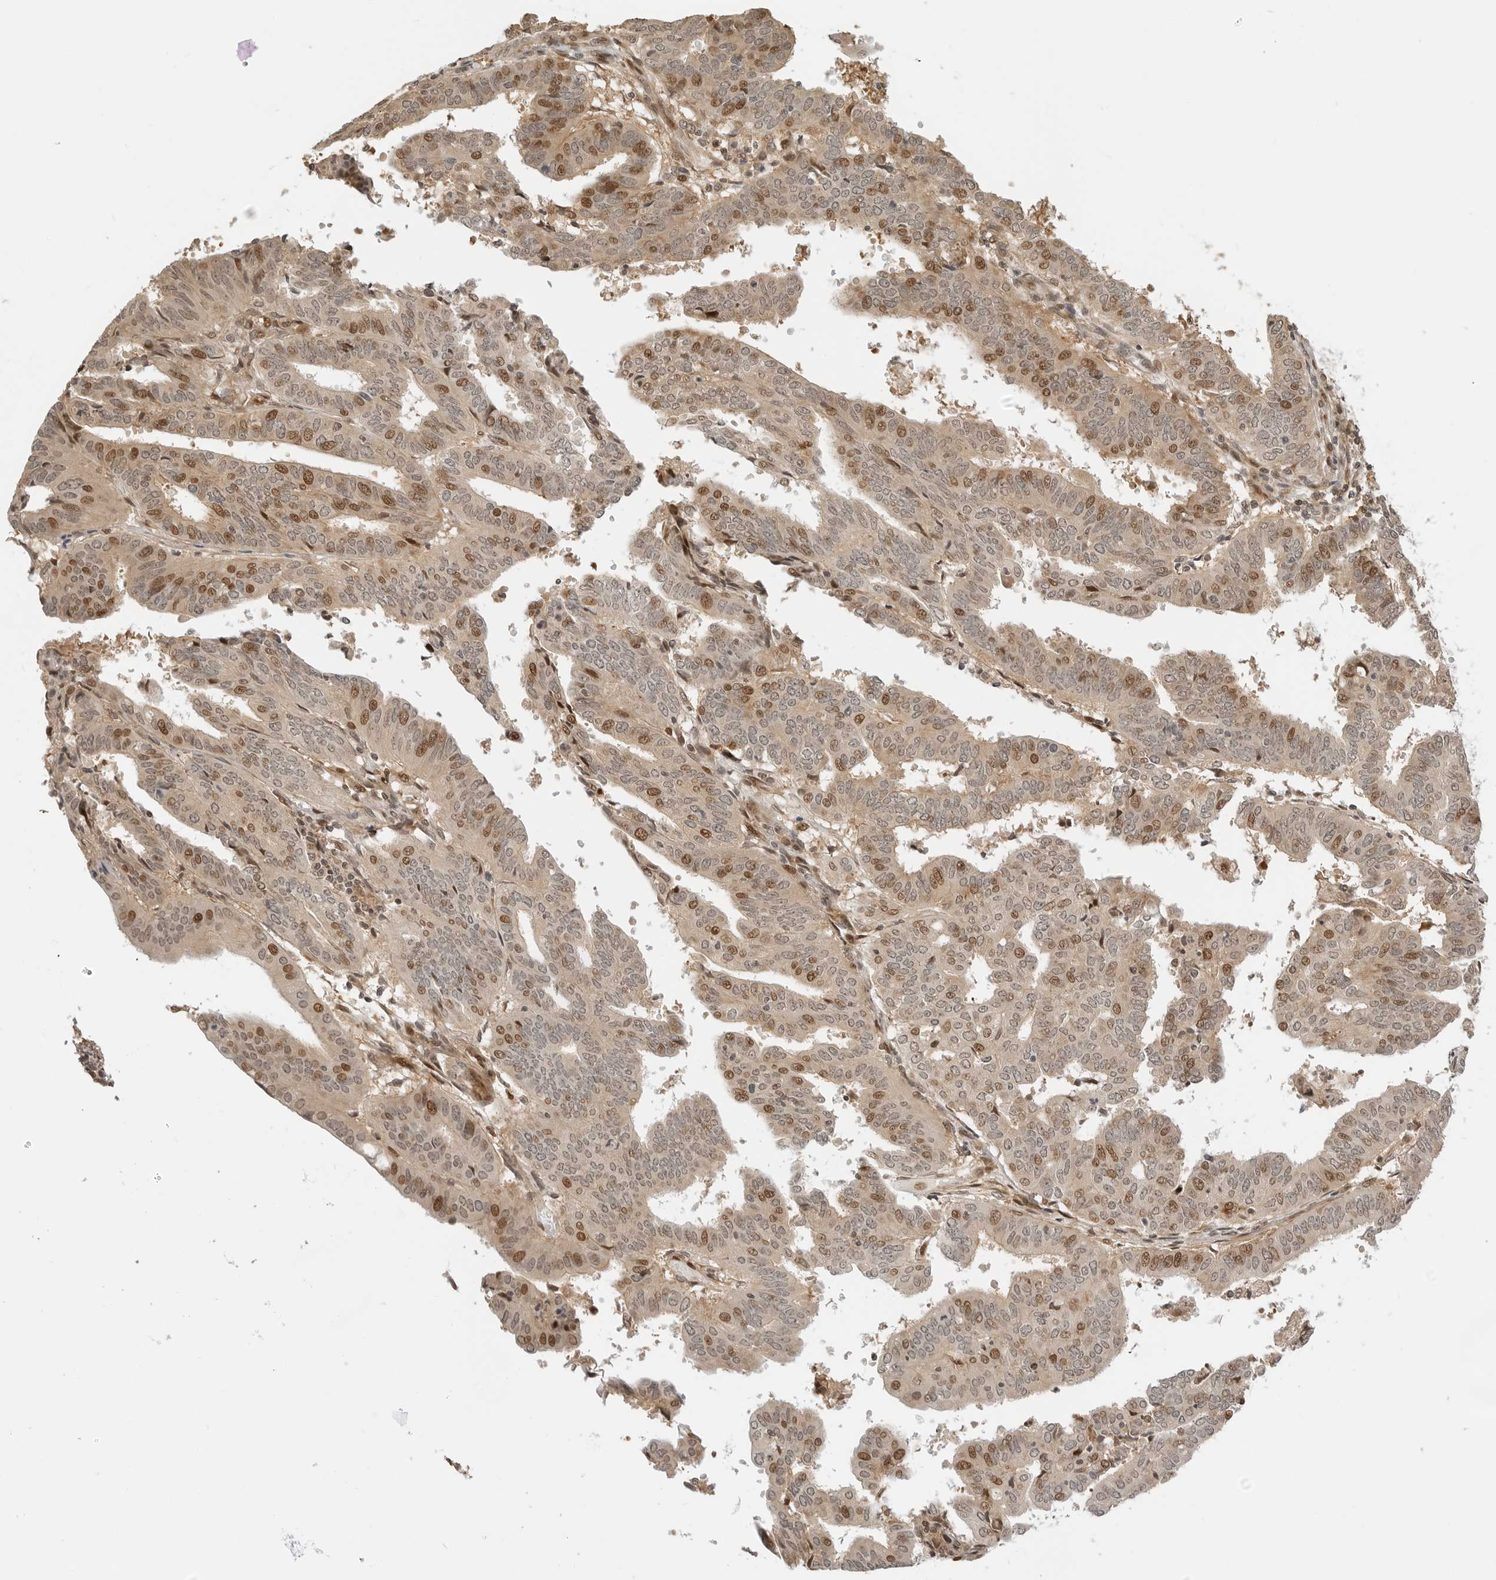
{"staining": {"intensity": "moderate", "quantity": "25%-75%", "location": "cytoplasmic/membranous,nuclear"}, "tissue": "endometrial cancer", "cell_type": "Tumor cells", "image_type": "cancer", "snomed": [{"axis": "morphology", "description": "Adenocarcinoma, NOS"}, {"axis": "topography", "description": "Uterus"}], "caption": "Brown immunohistochemical staining in human endometrial cancer reveals moderate cytoplasmic/membranous and nuclear positivity in approximately 25%-75% of tumor cells. The staining was performed using DAB to visualize the protein expression in brown, while the nuclei were stained in blue with hematoxylin (Magnification: 20x).", "gene": "GEM", "patient": {"sex": "female", "age": 77}}